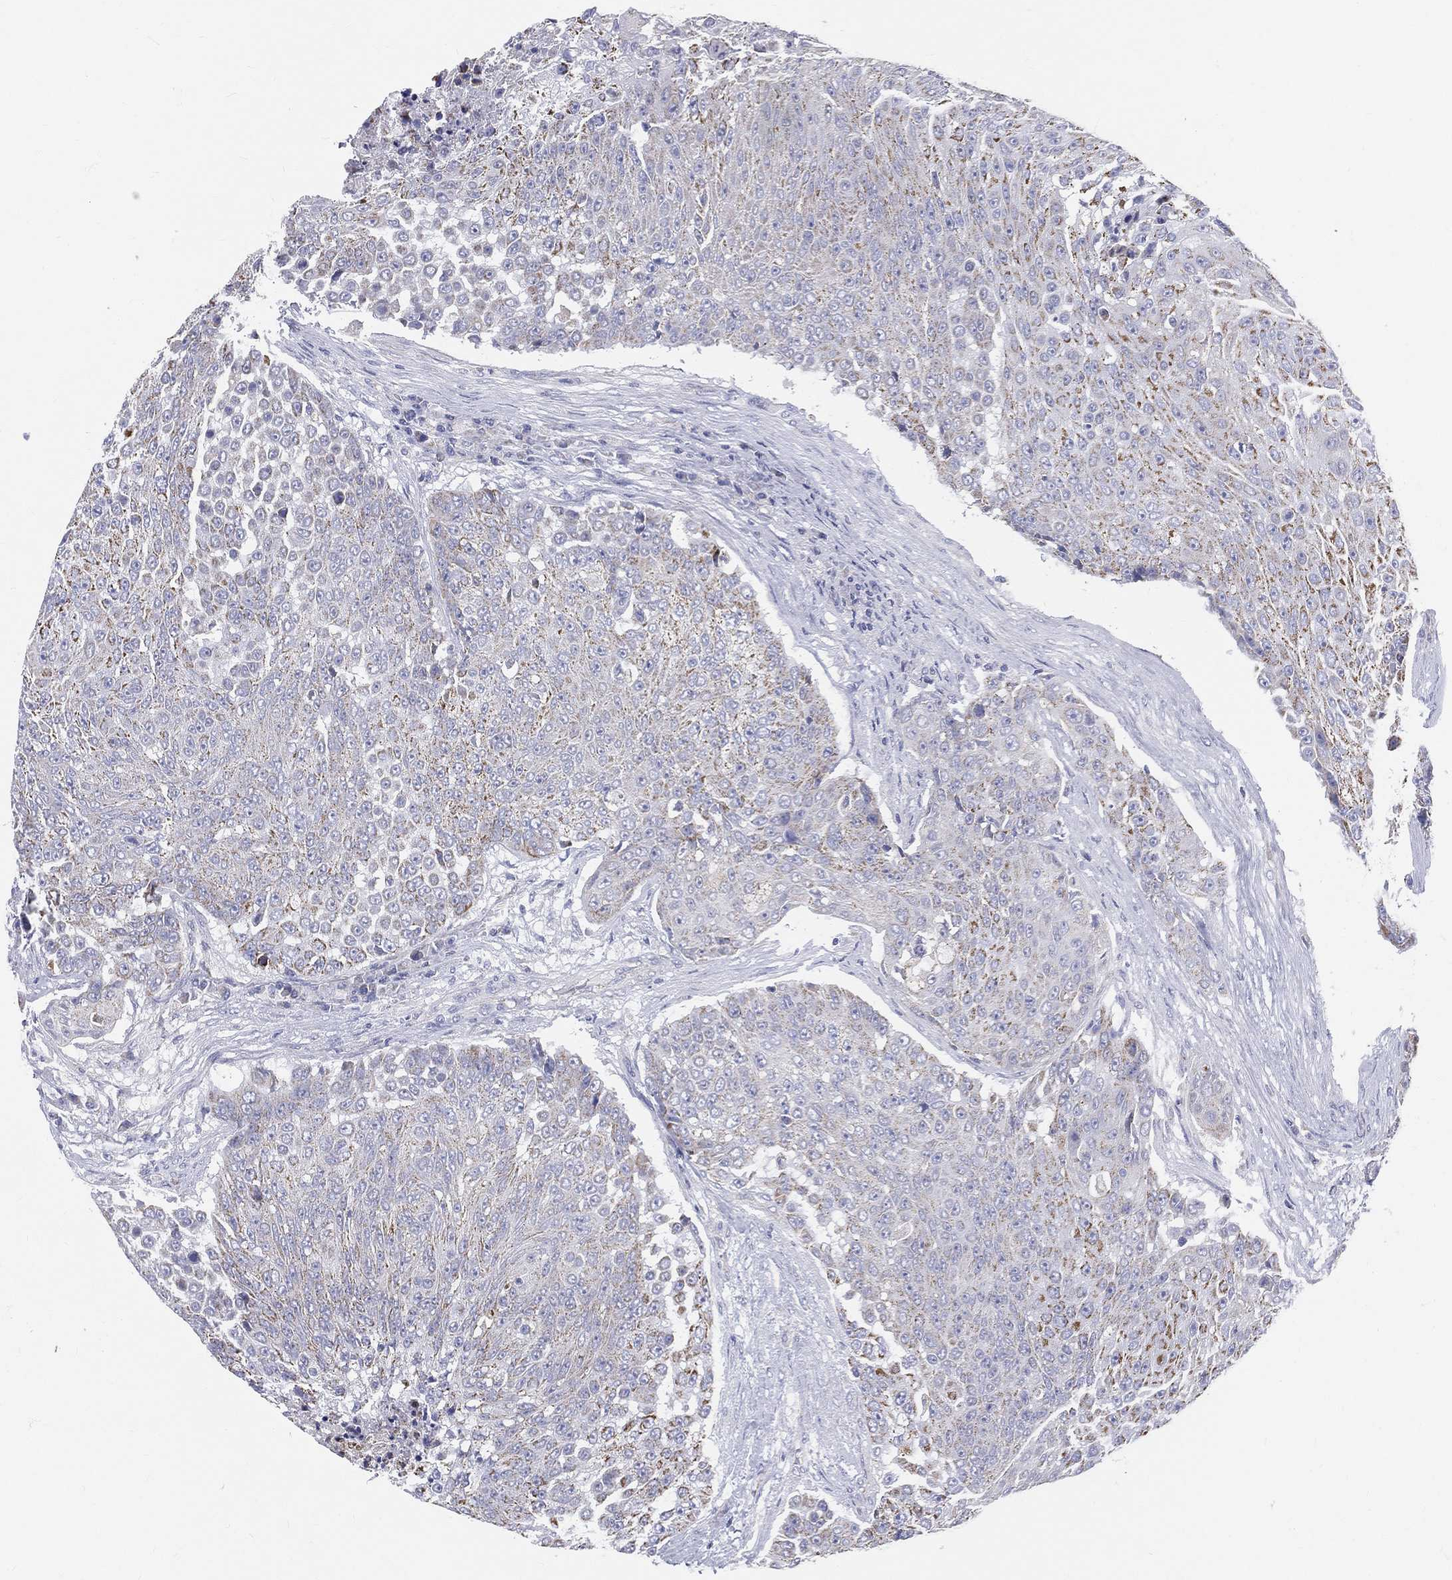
{"staining": {"intensity": "moderate", "quantity": "<25%", "location": "cytoplasmic/membranous"}, "tissue": "urothelial cancer", "cell_type": "Tumor cells", "image_type": "cancer", "snomed": [{"axis": "morphology", "description": "Urothelial carcinoma, High grade"}, {"axis": "topography", "description": "Urinary bladder"}], "caption": "Moderate cytoplasmic/membranous expression is identified in about <25% of tumor cells in urothelial cancer.", "gene": "PWWP3A", "patient": {"sex": "female", "age": 63}}